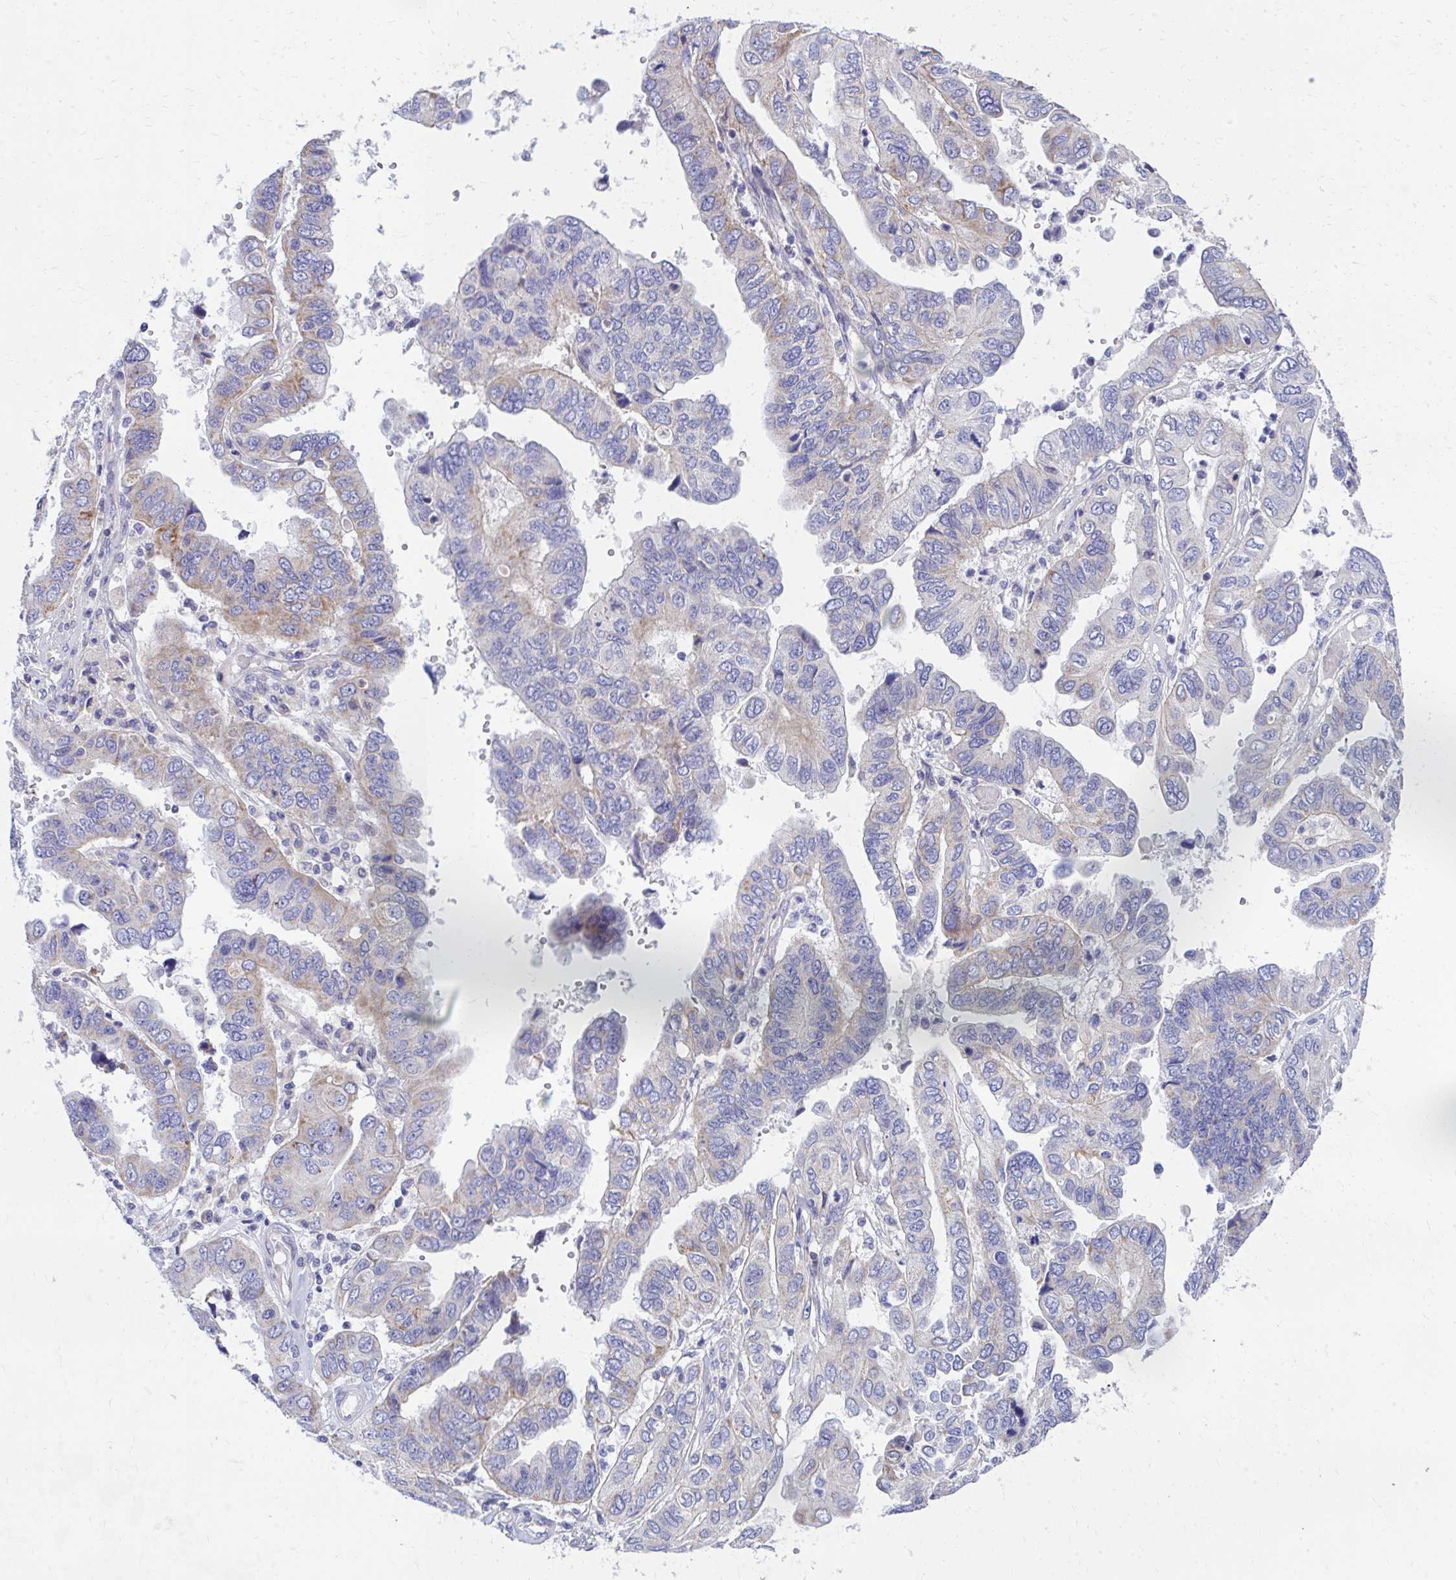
{"staining": {"intensity": "moderate", "quantity": "<25%", "location": "cytoplasmic/membranous"}, "tissue": "ovarian cancer", "cell_type": "Tumor cells", "image_type": "cancer", "snomed": [{"axis": "morphology", "description": "Cystadenocarcinoma, serous, NOS"}, {"axis": "topography", "description": "Ovary"}], "caption": "Immunohistochemical staining of human ovarian cancer exhibits low levels of moderate cytoplasmic/membranous protein expression in approximately <25% of tumor cells.", "gene": "IL37", "patient": {"sex": "female", "age": 79}}